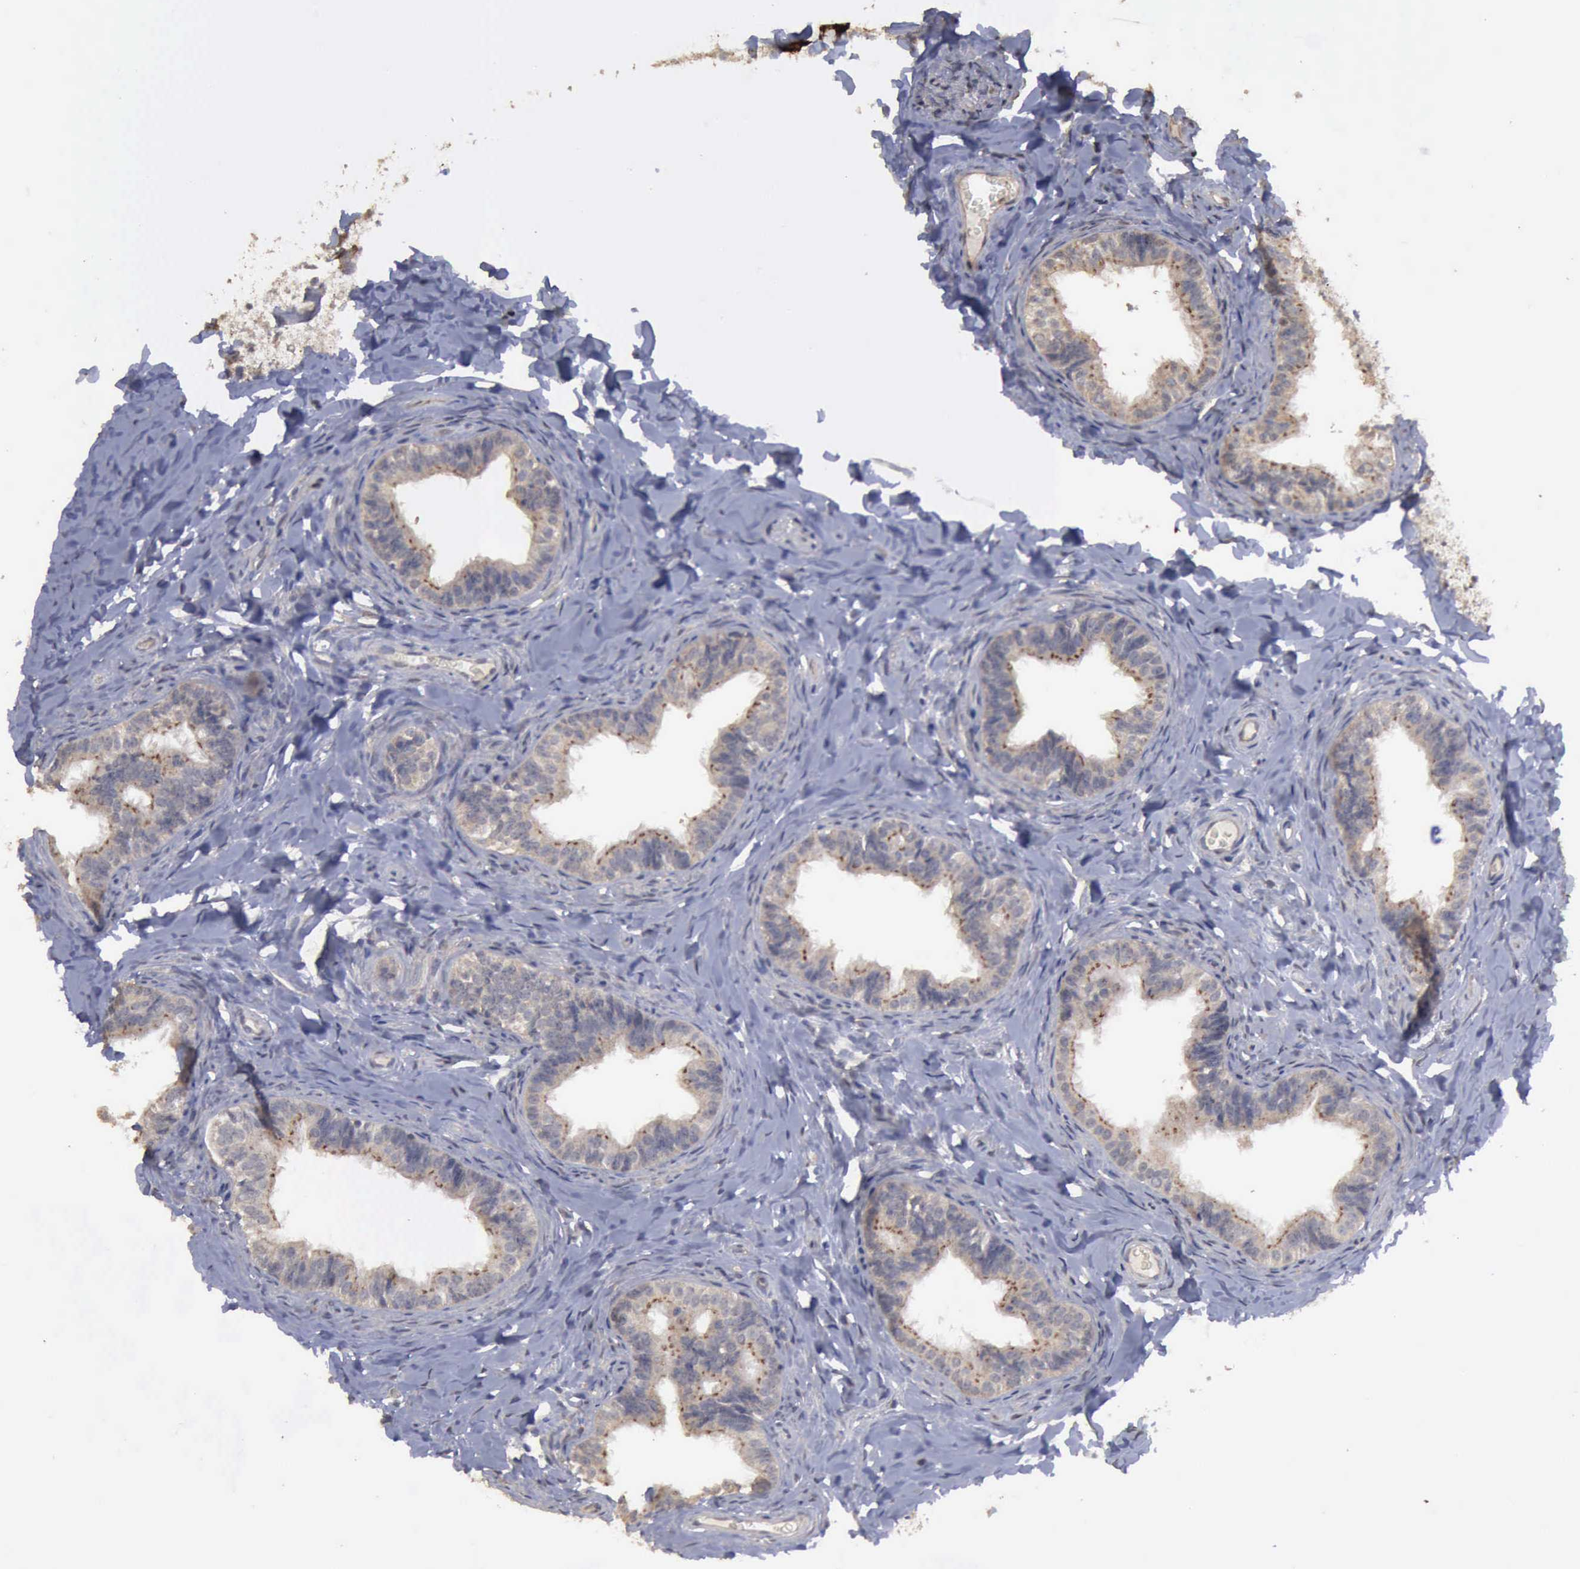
{"staining": {"intensity": "moderate", "quantity": "25%-75%", "location": "cytoplasmic/membranous"}, "tissue": "epididymis", "cell_type": "Glandular cells", "image_type": "normal", "snomed": [{"axis": "morphology", "description": "Normal tissue, NOS"}, {"axis": "topography", "description": "Epididymis"}], "caption": "A medium amount of moderate cytoplasmic/membranous staining is present in approximately 25%-75% of glandular cells in benign epididymis.", "gene": "CRKL", "patient": {"sex": "male", "age": 26}}